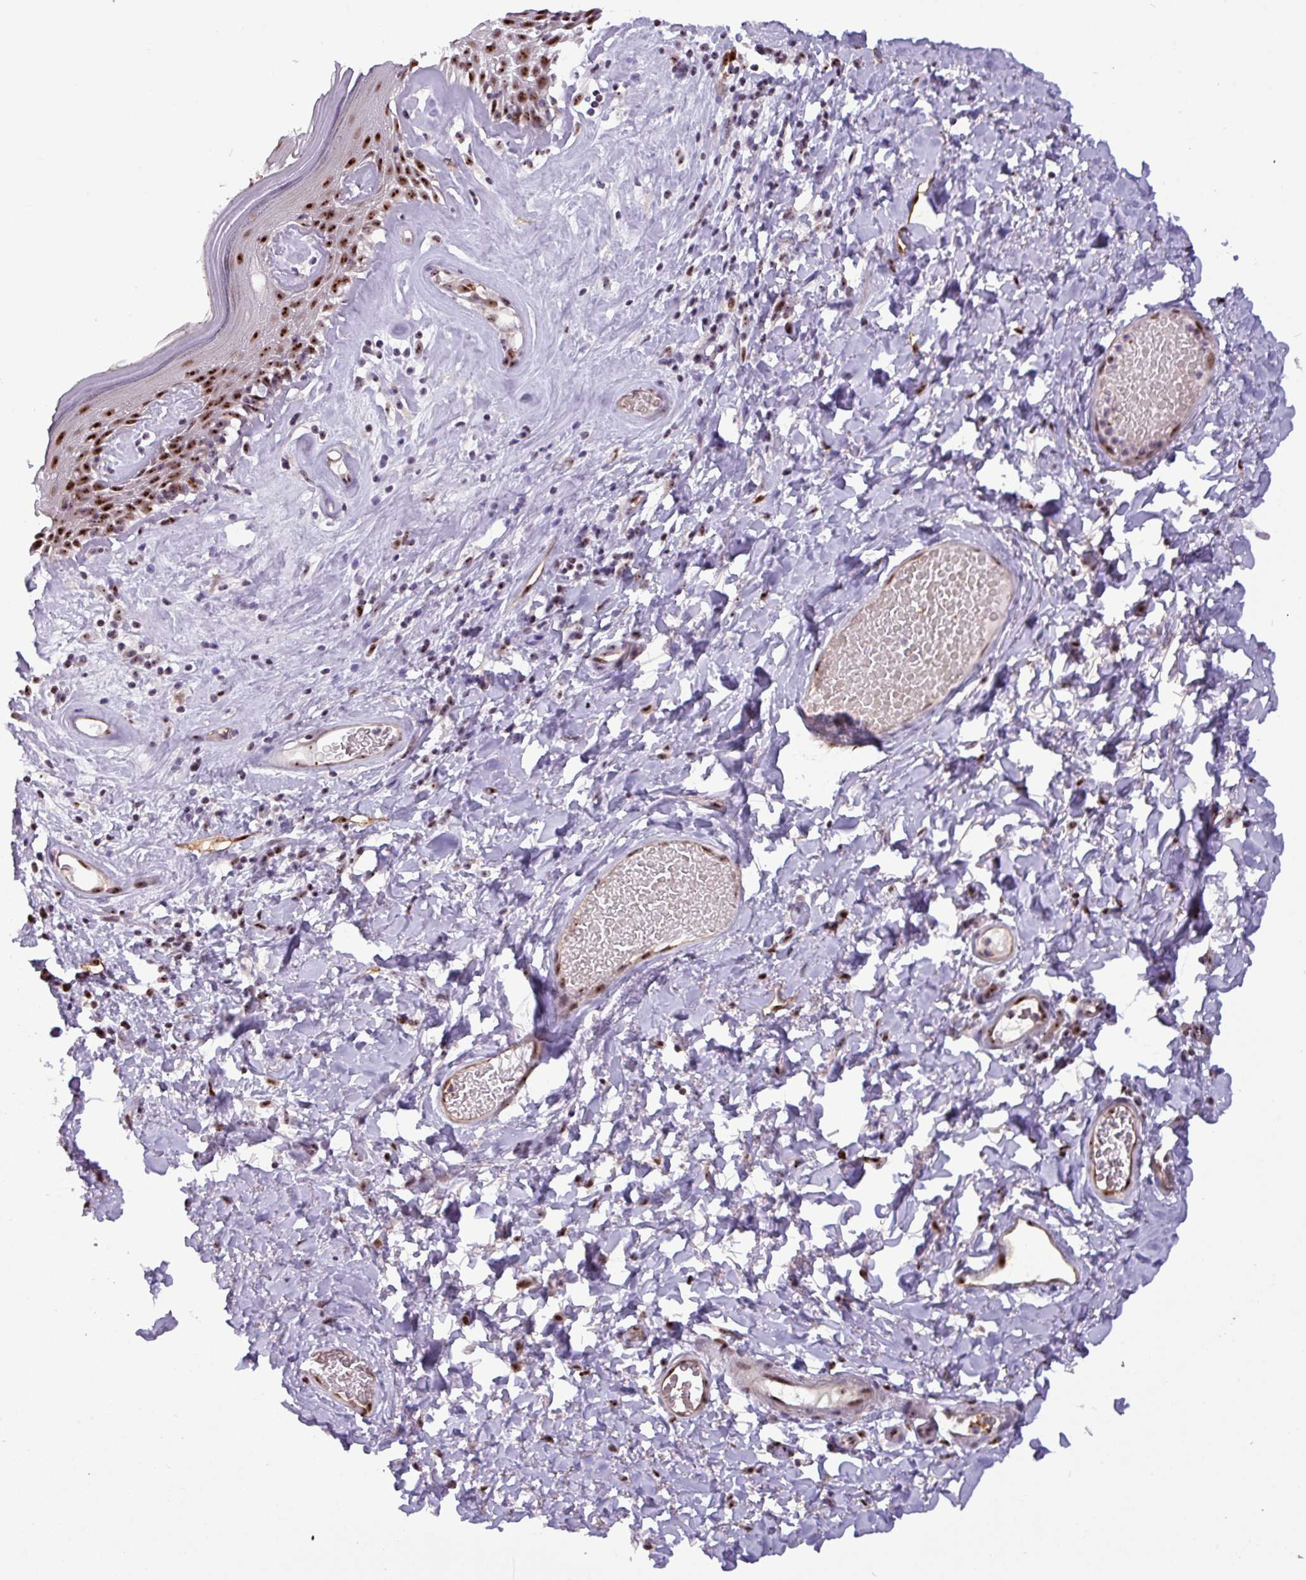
{"staining": {"intensity": "strong", "quantity": ">75%", "location": "nuclear"}, "tissue": "skin", "cell_type": "Epidermal cells", "image_type": "normal", "snomed": [{"axis": "morphology", "description": "Normal tissue, NOS"}, {"axis": "morphology", "description": "Inflammation, NOS"}, {"axis": "topography", "description": "Vulva"}], "caption": "Skin stained with a protein marker displays strong staining in epidermal cells.", "gene": "RRN3", "patient": {"sex": "female", "age": 86}}